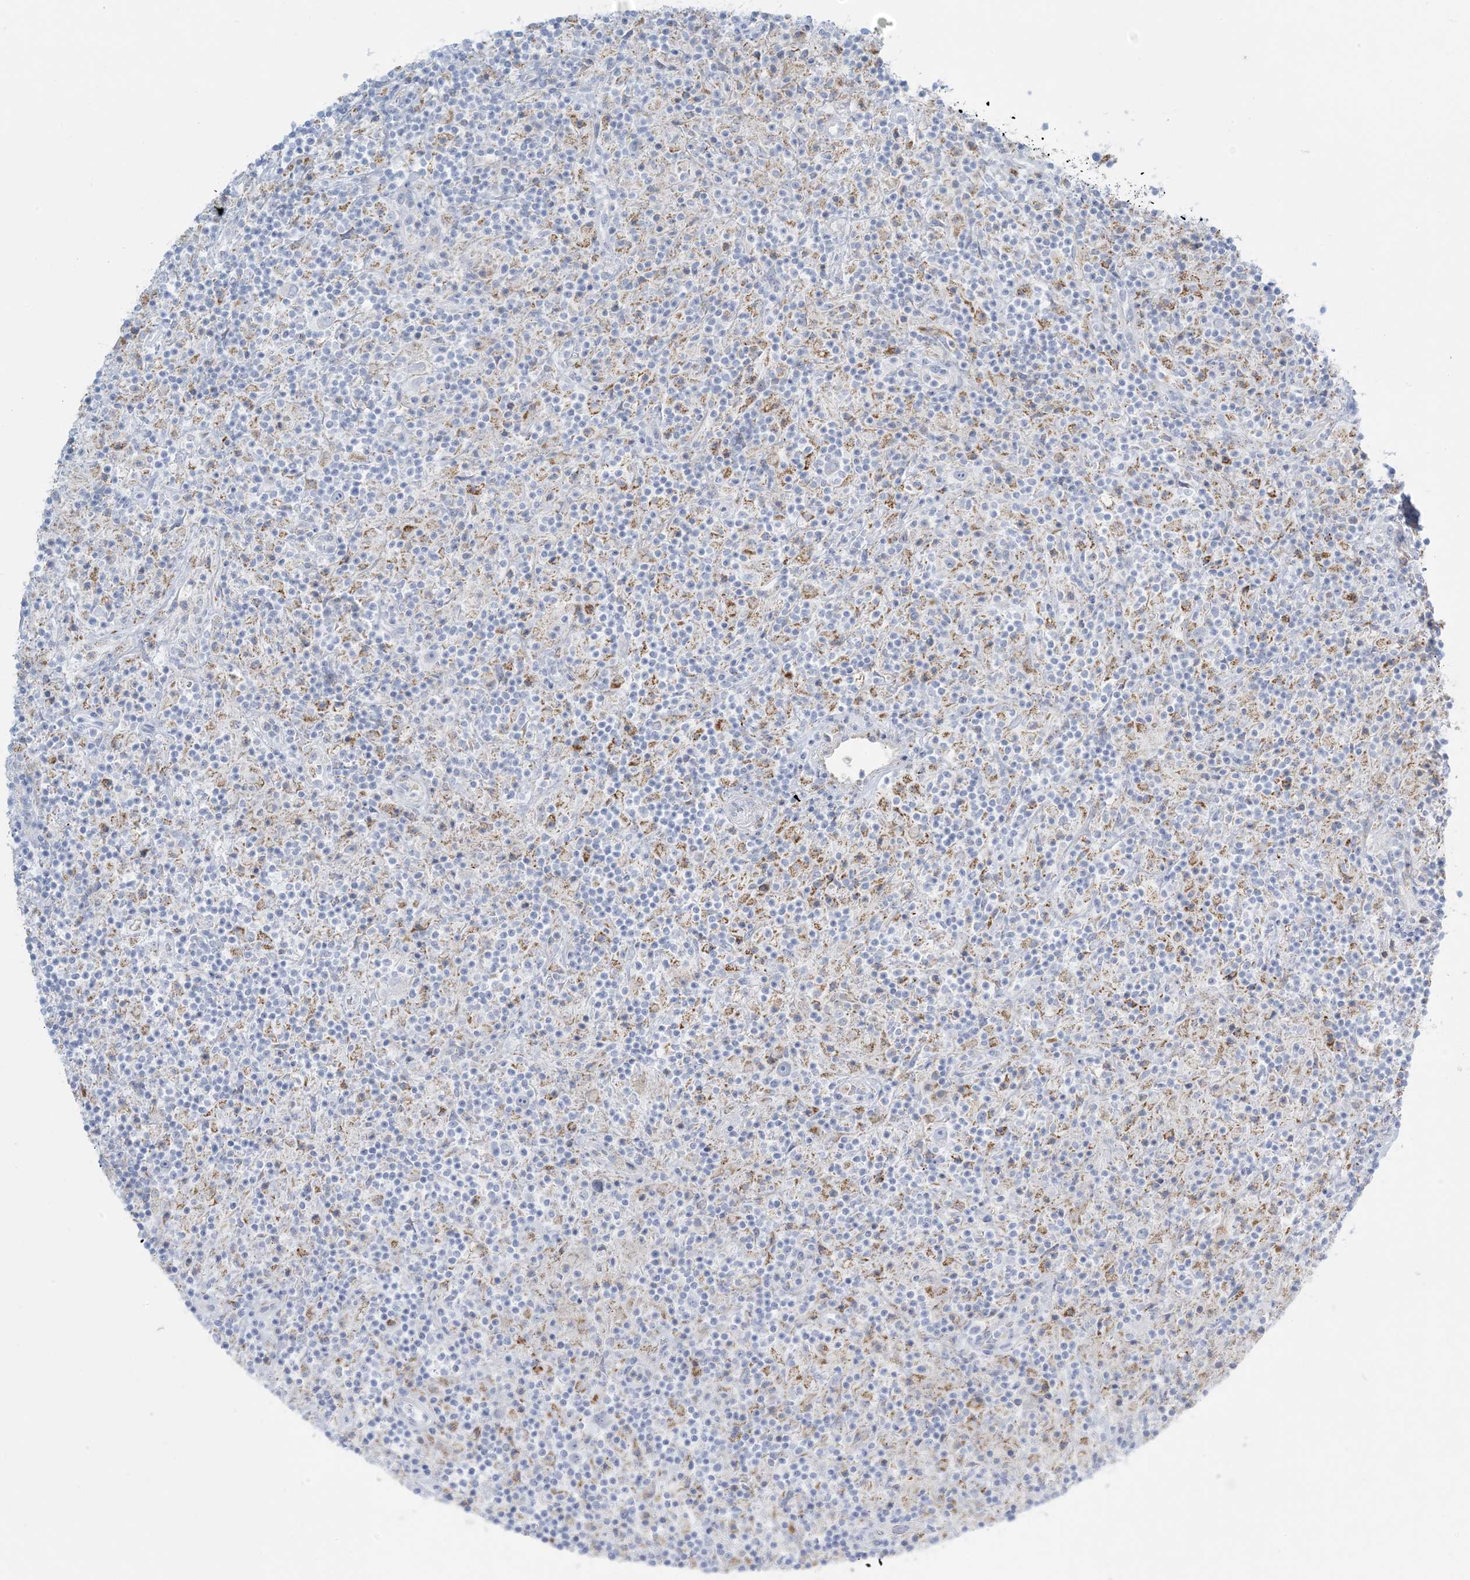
{"staining": {"intensity": "negative", "quantity": "none", "location": "none"}, "tissue": "lymphoma", "cell_type": "Tumor cells", "image_type": "cancer", "snomed": [{"axis": "morphology", "description": "Hodgkin's disease, NOS"}, {"axis": "topography", "description": "Lymph node"}], "caption": "Tumor cells are negative for brown protein staining in lymphoma.", "gene": "ZDHHC4", "patient": {"sex": "male", "age": 70}}